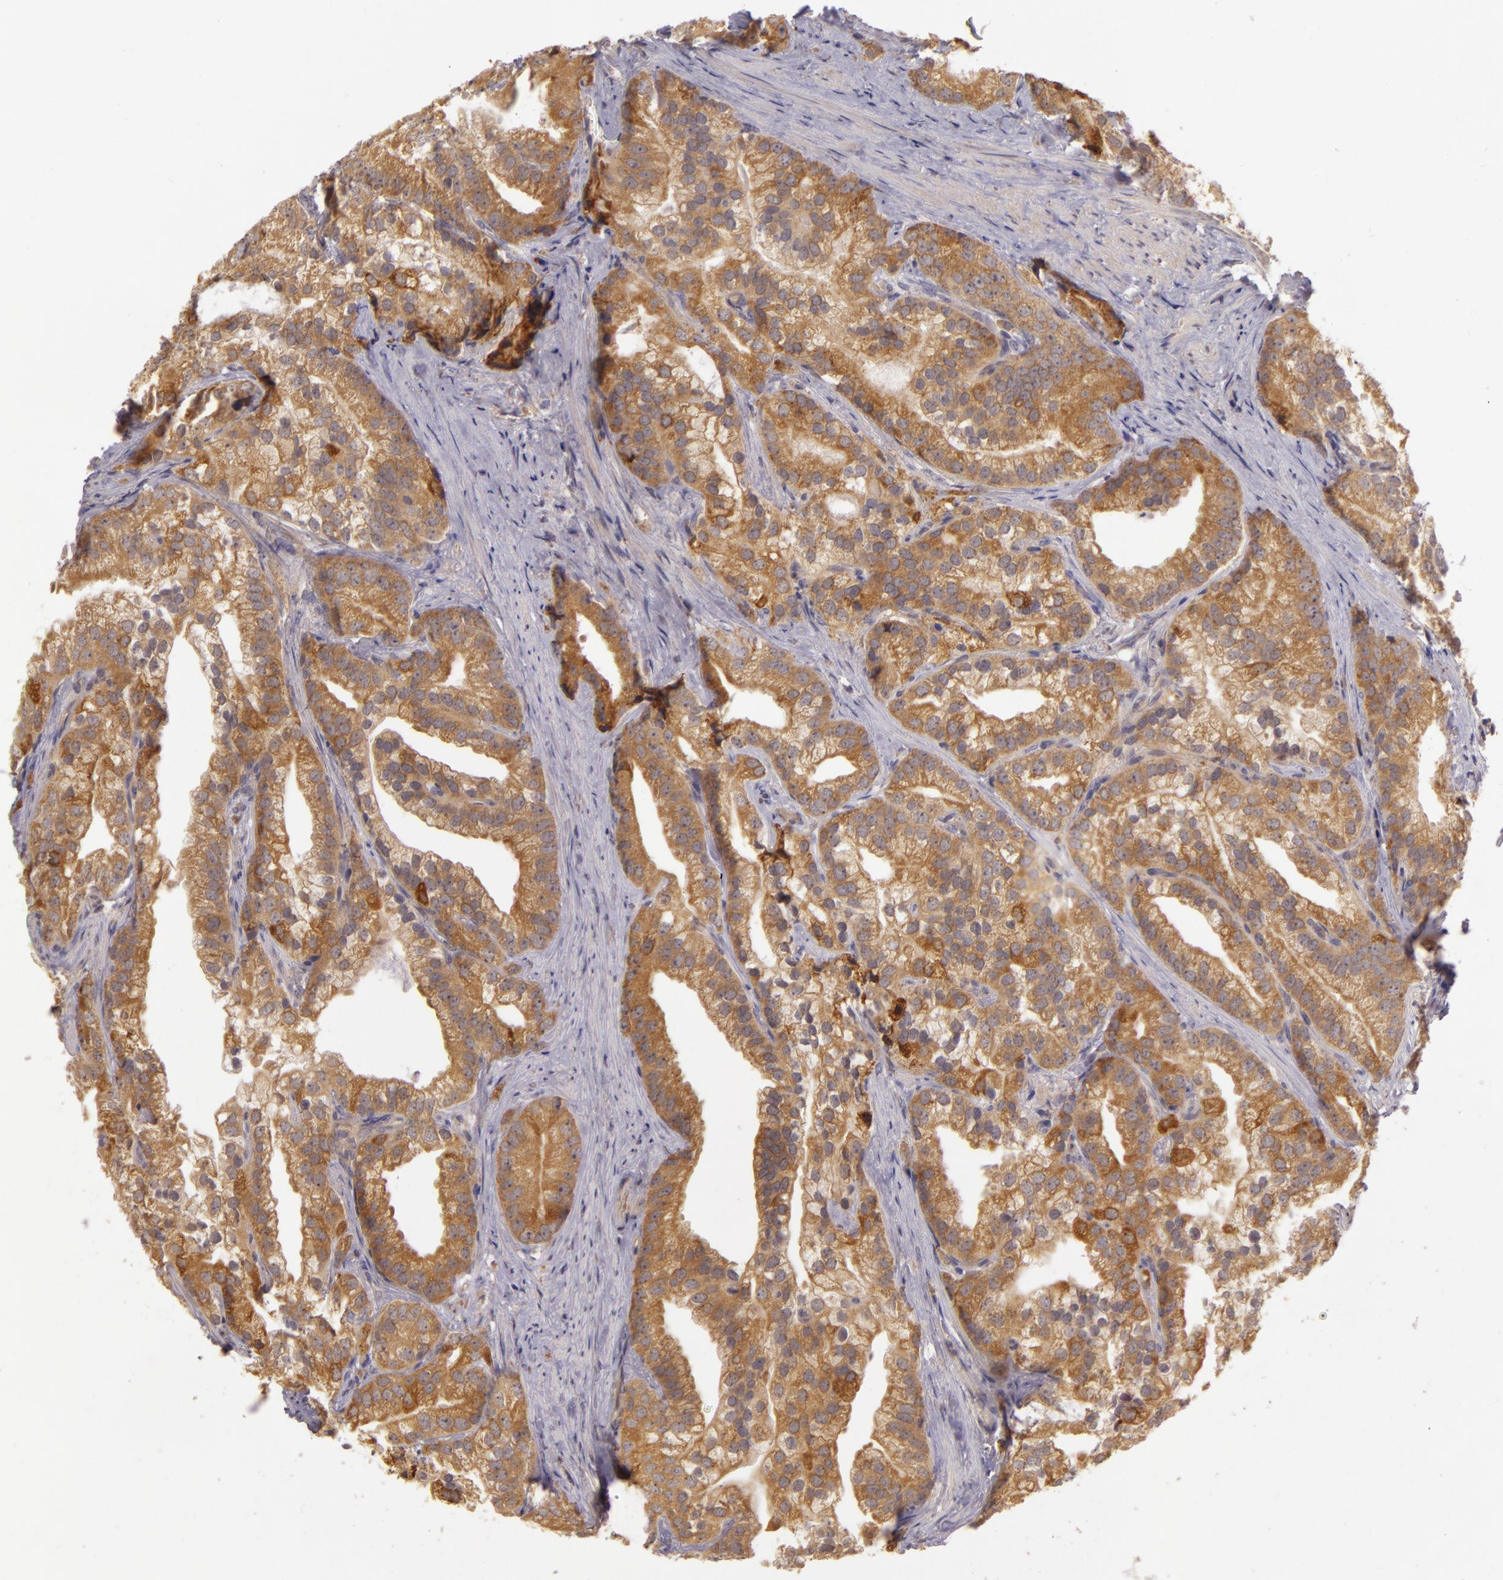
{"staining": {"intensity": "moderate", "quantity": ">75%", "location": "cytoplasmic/membranous"}, "tissue": "prostate cancer", "cell_type": "Tumor cells", "image_type": "cancer", "snomed": [{"axis": "morphology", "description": "Adenocarcinoma, Low grade"}, {"axis": "topography", "description": "Prostate"}], "caption": "Prostate cancer stained for a protein displays moderate cytoplasmic/membranous positivity in tumor cells.", "gene": "PPP1R3F", "patient": {"sex": "male", "age": 71}}